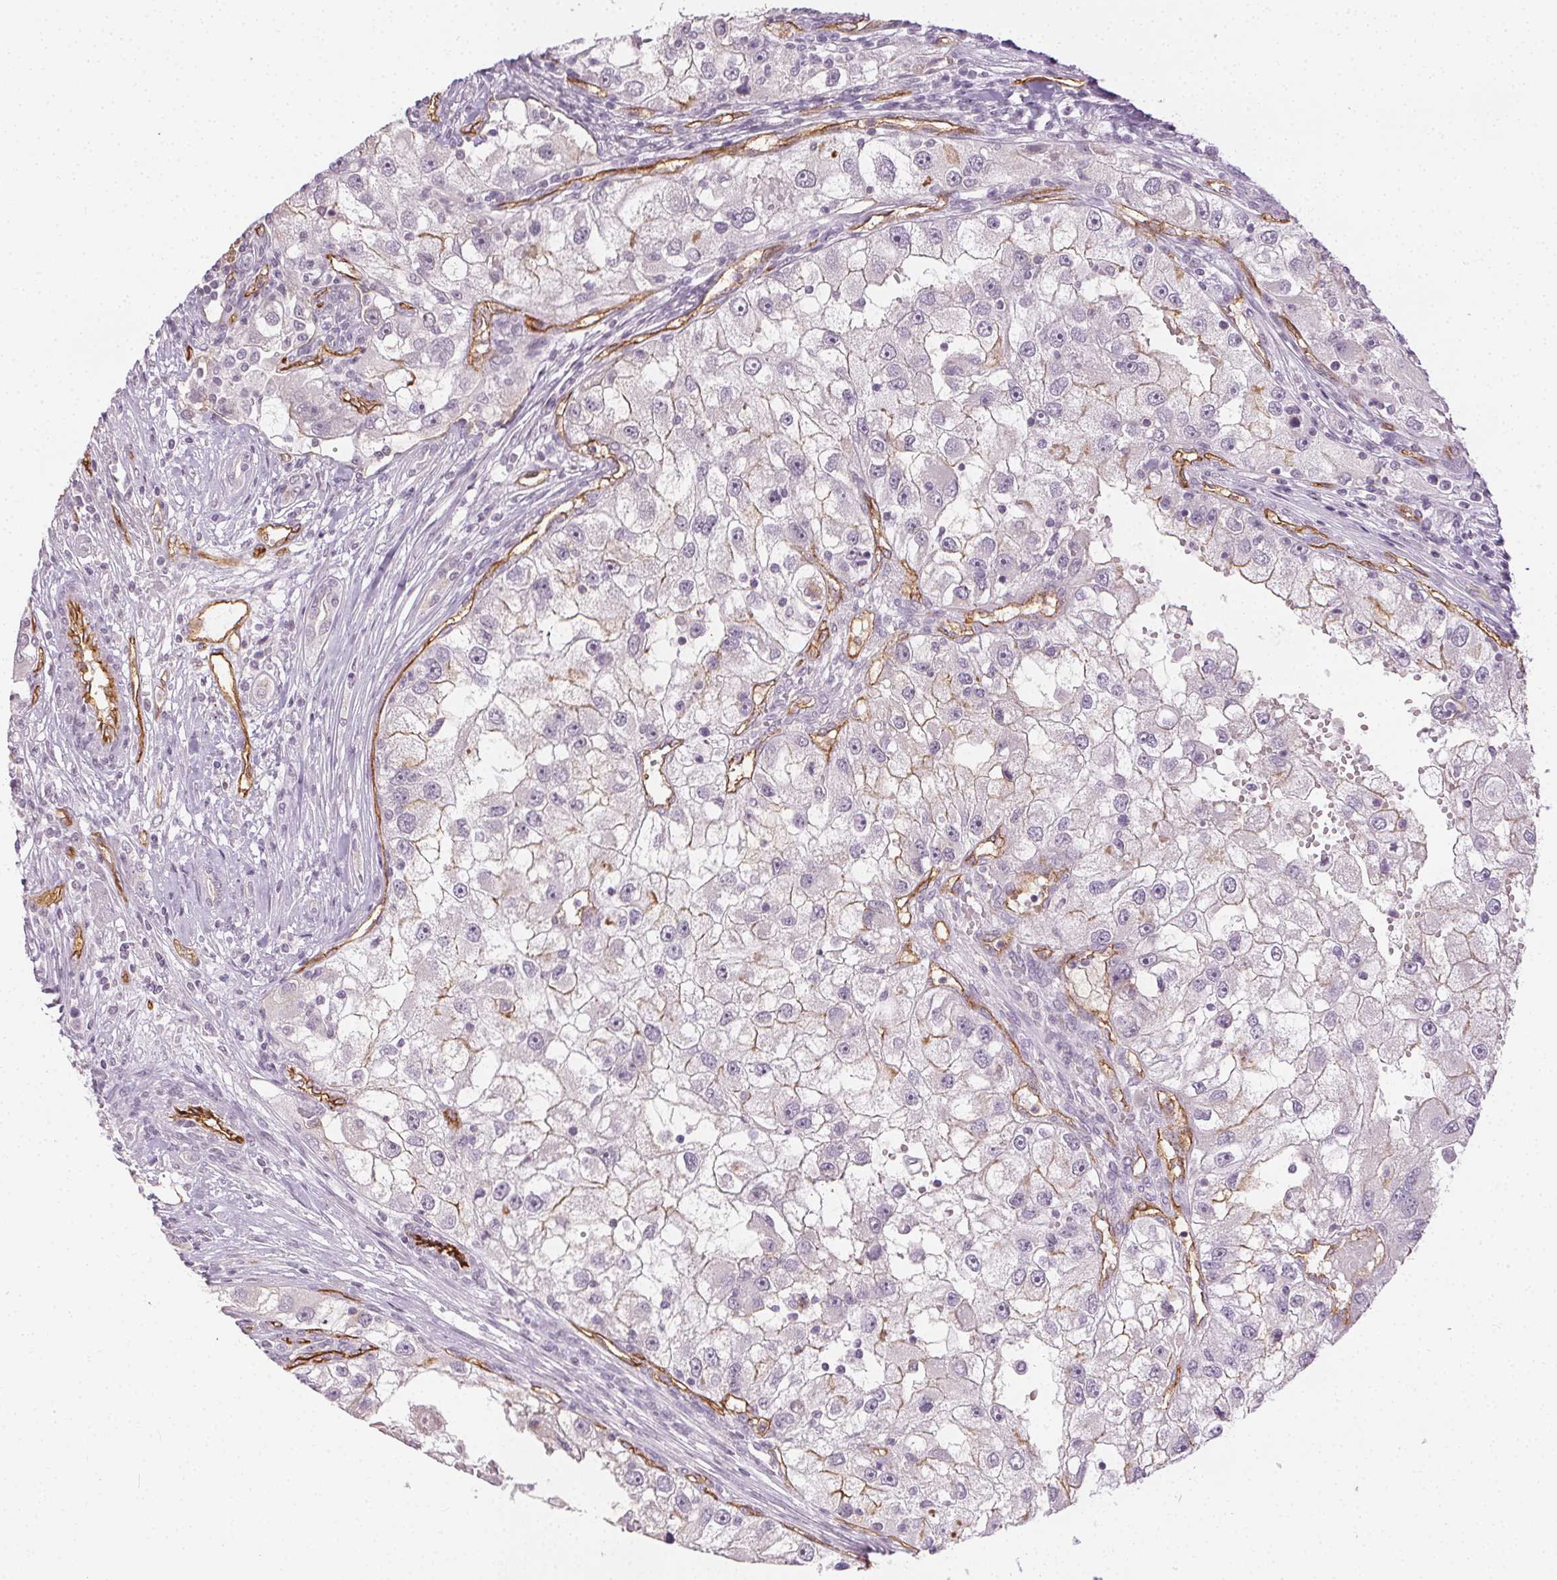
{"staining": {"intensity": "negative", "quantity": "none", "location": "none"}, "tissue": "renal cancer", "cell_type": "Tumor cells", "image_type": "cancer", "snomed": [{"axis": "morphology", "description": "Adenocarcinoma, NOS"}, {"axis": "topography", "description": "Kidney"}], "caption": "DAB immunohistochemical staining of renal cancer (adenocarcinoma) shows no significant expression in tumor cells. (DAB immunohistochemistry (IHC) visualized using brightfield microscopy, high magnification).", "gene": "PODXL", "patient": {"sex": "male", "age": 63}}